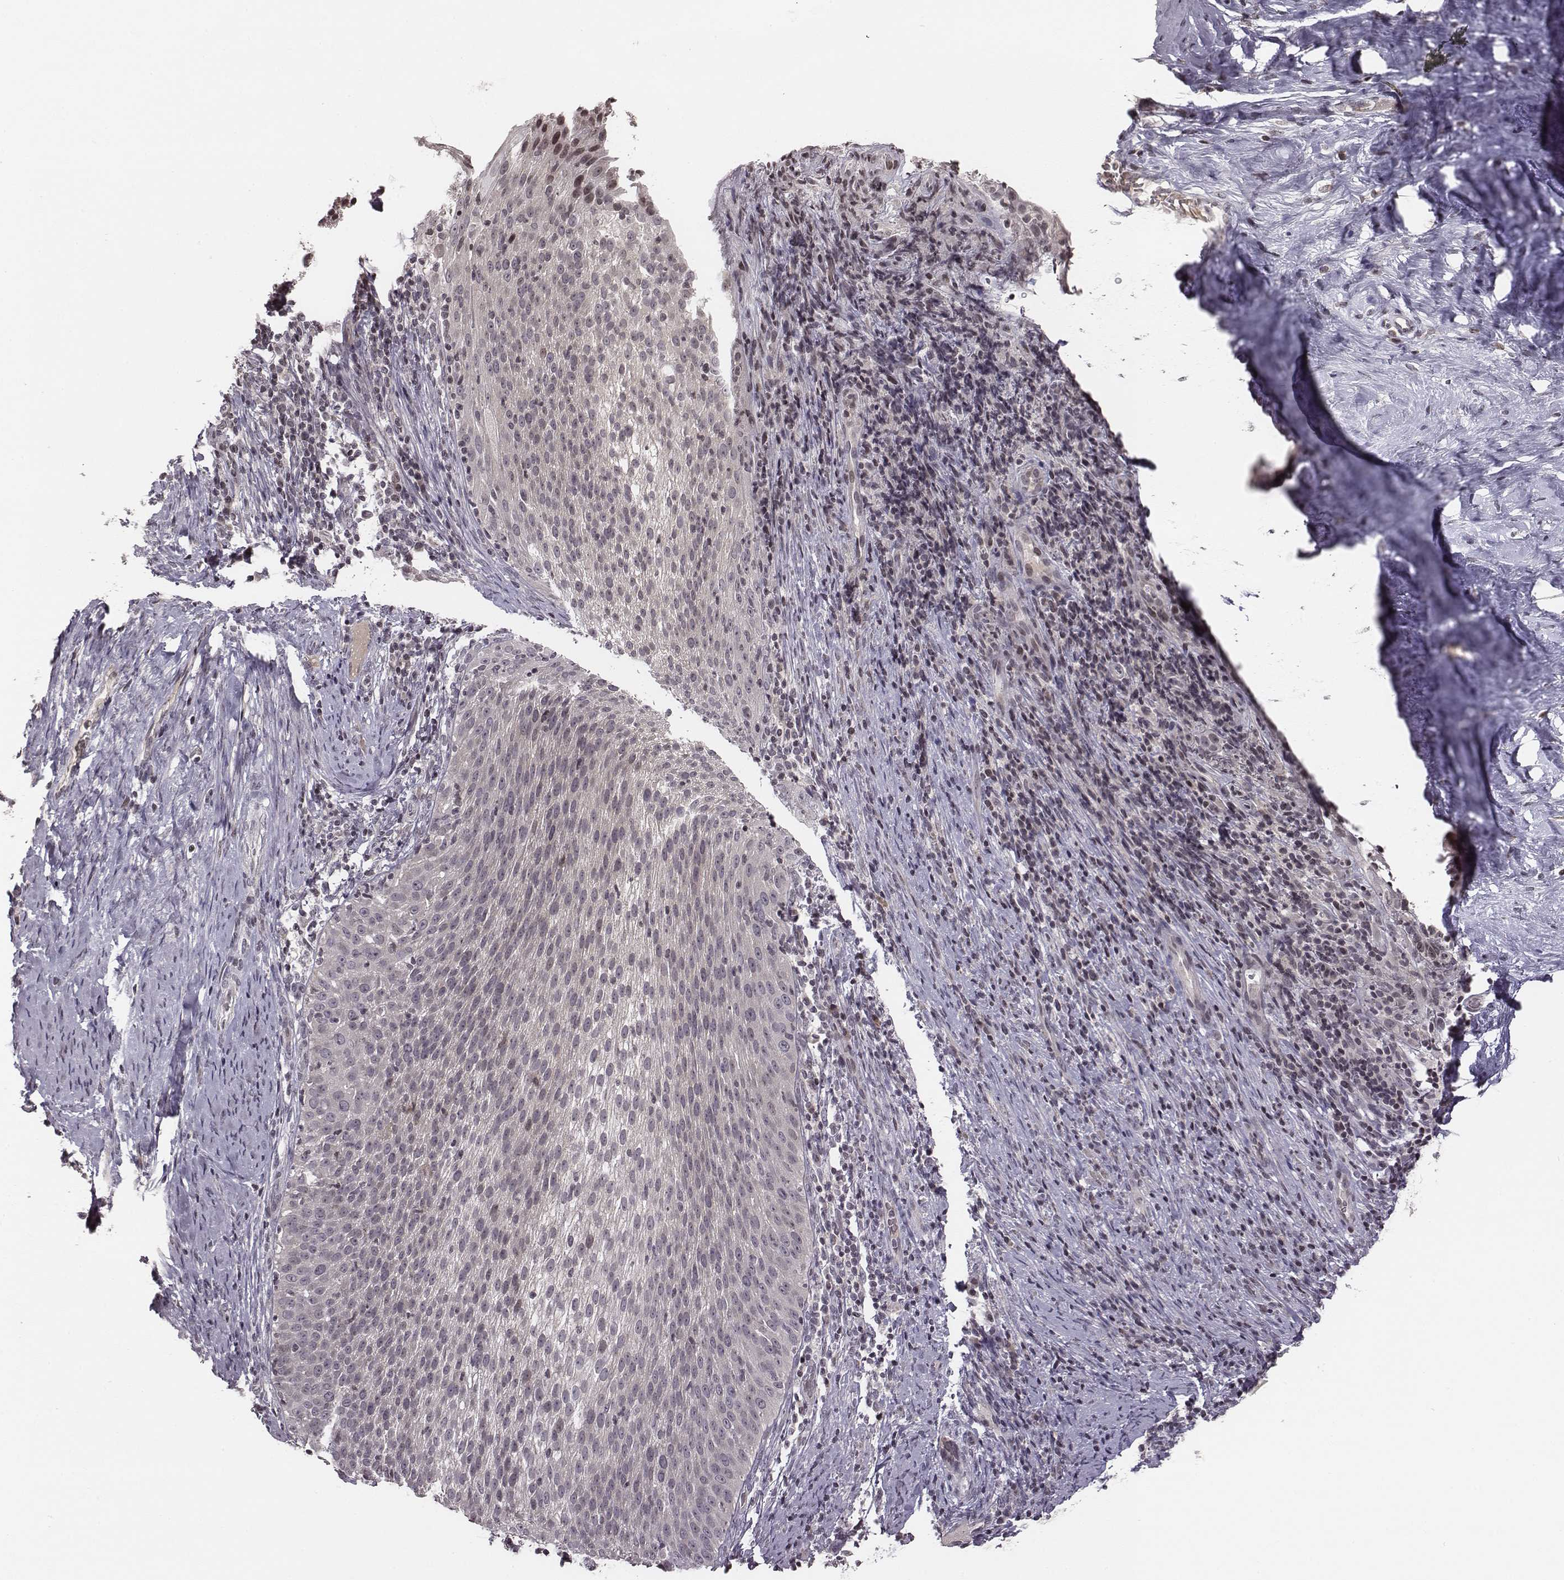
{"staining": {"intensity": "negative", "quantity": "none", "location": "none"}, "tissue": "cervical cancer", "cell_type": "Tumor cells", "image_type": "cancer", "snomed": [{"axis": "morphology", "description": "Squamous cell carcinoma, NOS"}, {"axis": "topography", "description": "Cervix"}], "caption": "Immunohistochemistry (IHC) photomicrograph of neoplastic tissue: squamous cell carcinoma (cervical) stained with DAB displays no significant protein positivity in tumor cells.", "gene": "GRM4", "patient": {"sex": "female", "age": 51}}